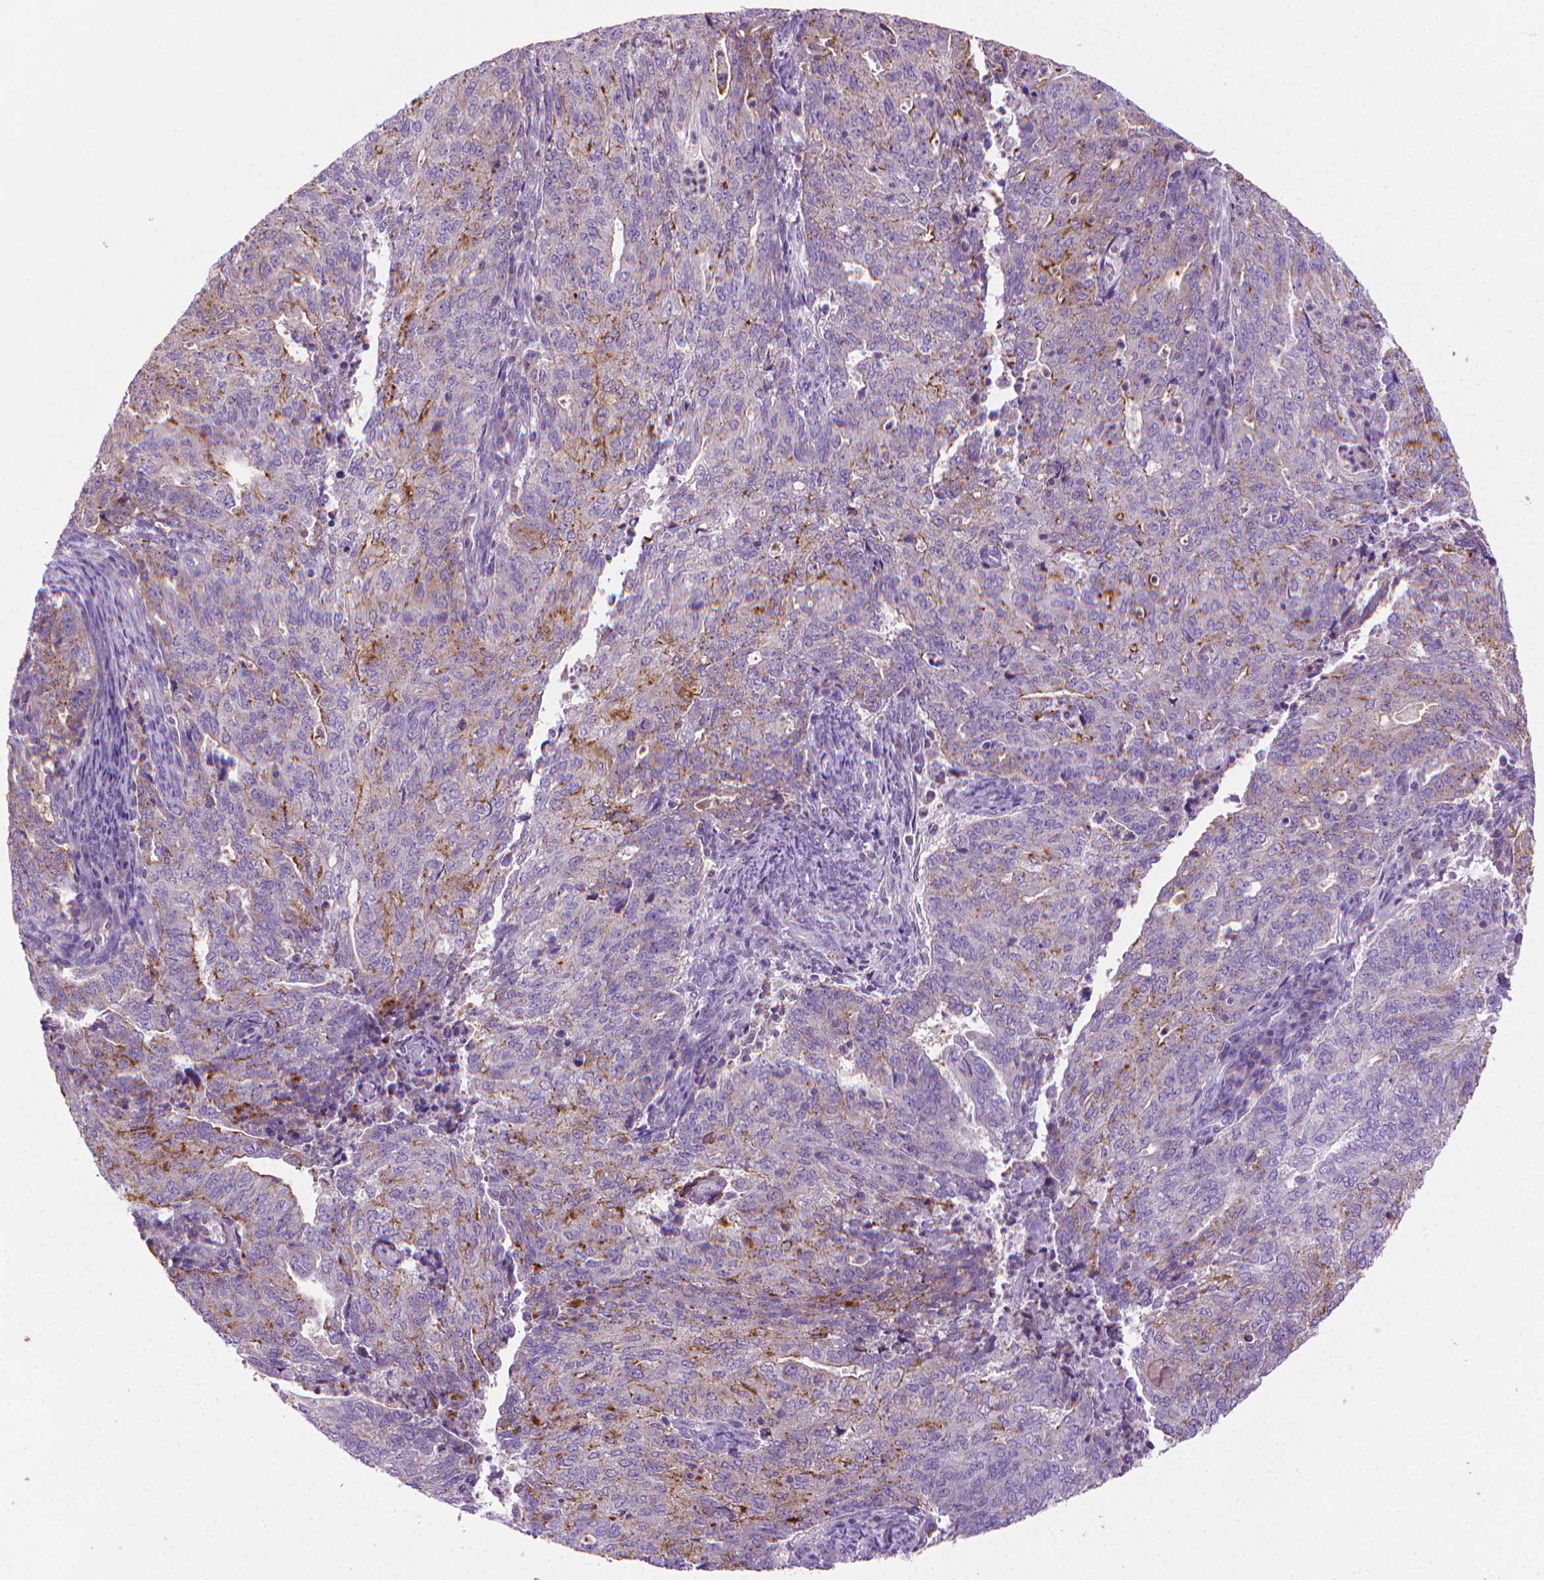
{"staining": {"intensity": "moderate", "quantity": "<25%", "location": "cytoplasmic/membranous"}, "tissue": "endometrial cancer", "cell_type": "Tumor cells", "image_type": "cancer", "snomed": [{"axis": "morphology", "description": "Adenocarcinoma, NOS"}, {"axis": "topography", "description": "Endometrium"}], "caption": "An immunohistochemistry (IHC) histopathology image of tumor tissue is shown. Protein staining in brown labels moderate cytoplasmic/membranous positivity in endometrial cancer (adenocarcinoma) within tumor cells.", "gene": "SLC51B", "patient": {"sex": "female", "age": 82}}